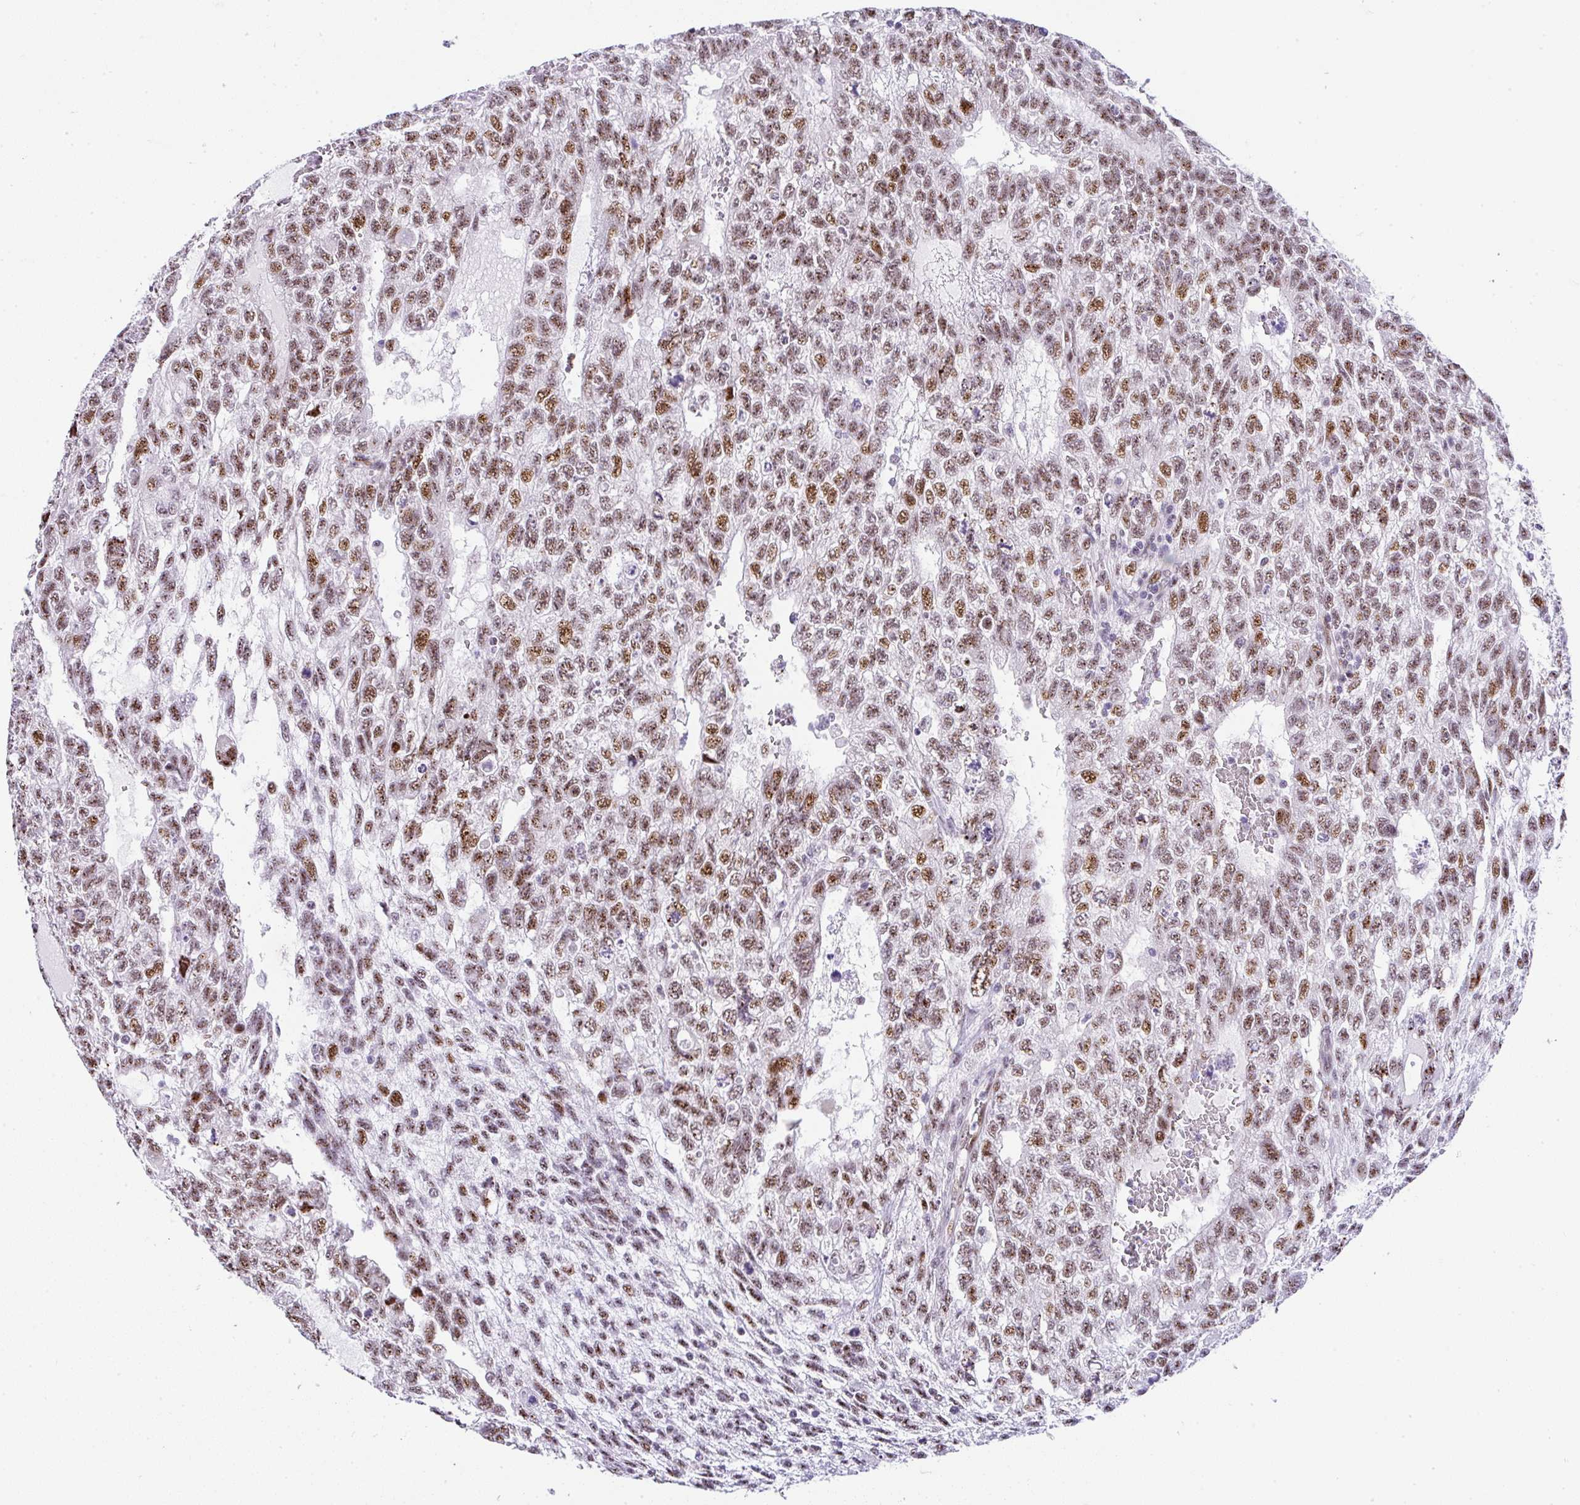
{"staining": {"intensity": "moderate", "quantity": ">75%", "location": "nuclear"}, "tissue": "testis cancer", "cell_type": "Tumor cells", "image_type": "cancer", "snomed": [{"axis": "morphology", "description": "Carcinoma, Embryonal, NOS"}, {"axis": "topography", "description": "Testis"}], "caption": "A high-resolution image shows IHC staining of embryonal carcinoma (testis), which shows moderate nuclear expression in approximately >75% of tumor cells.", "gene": "NR1D2", "patient": {"sex": "male", "age": 26}}